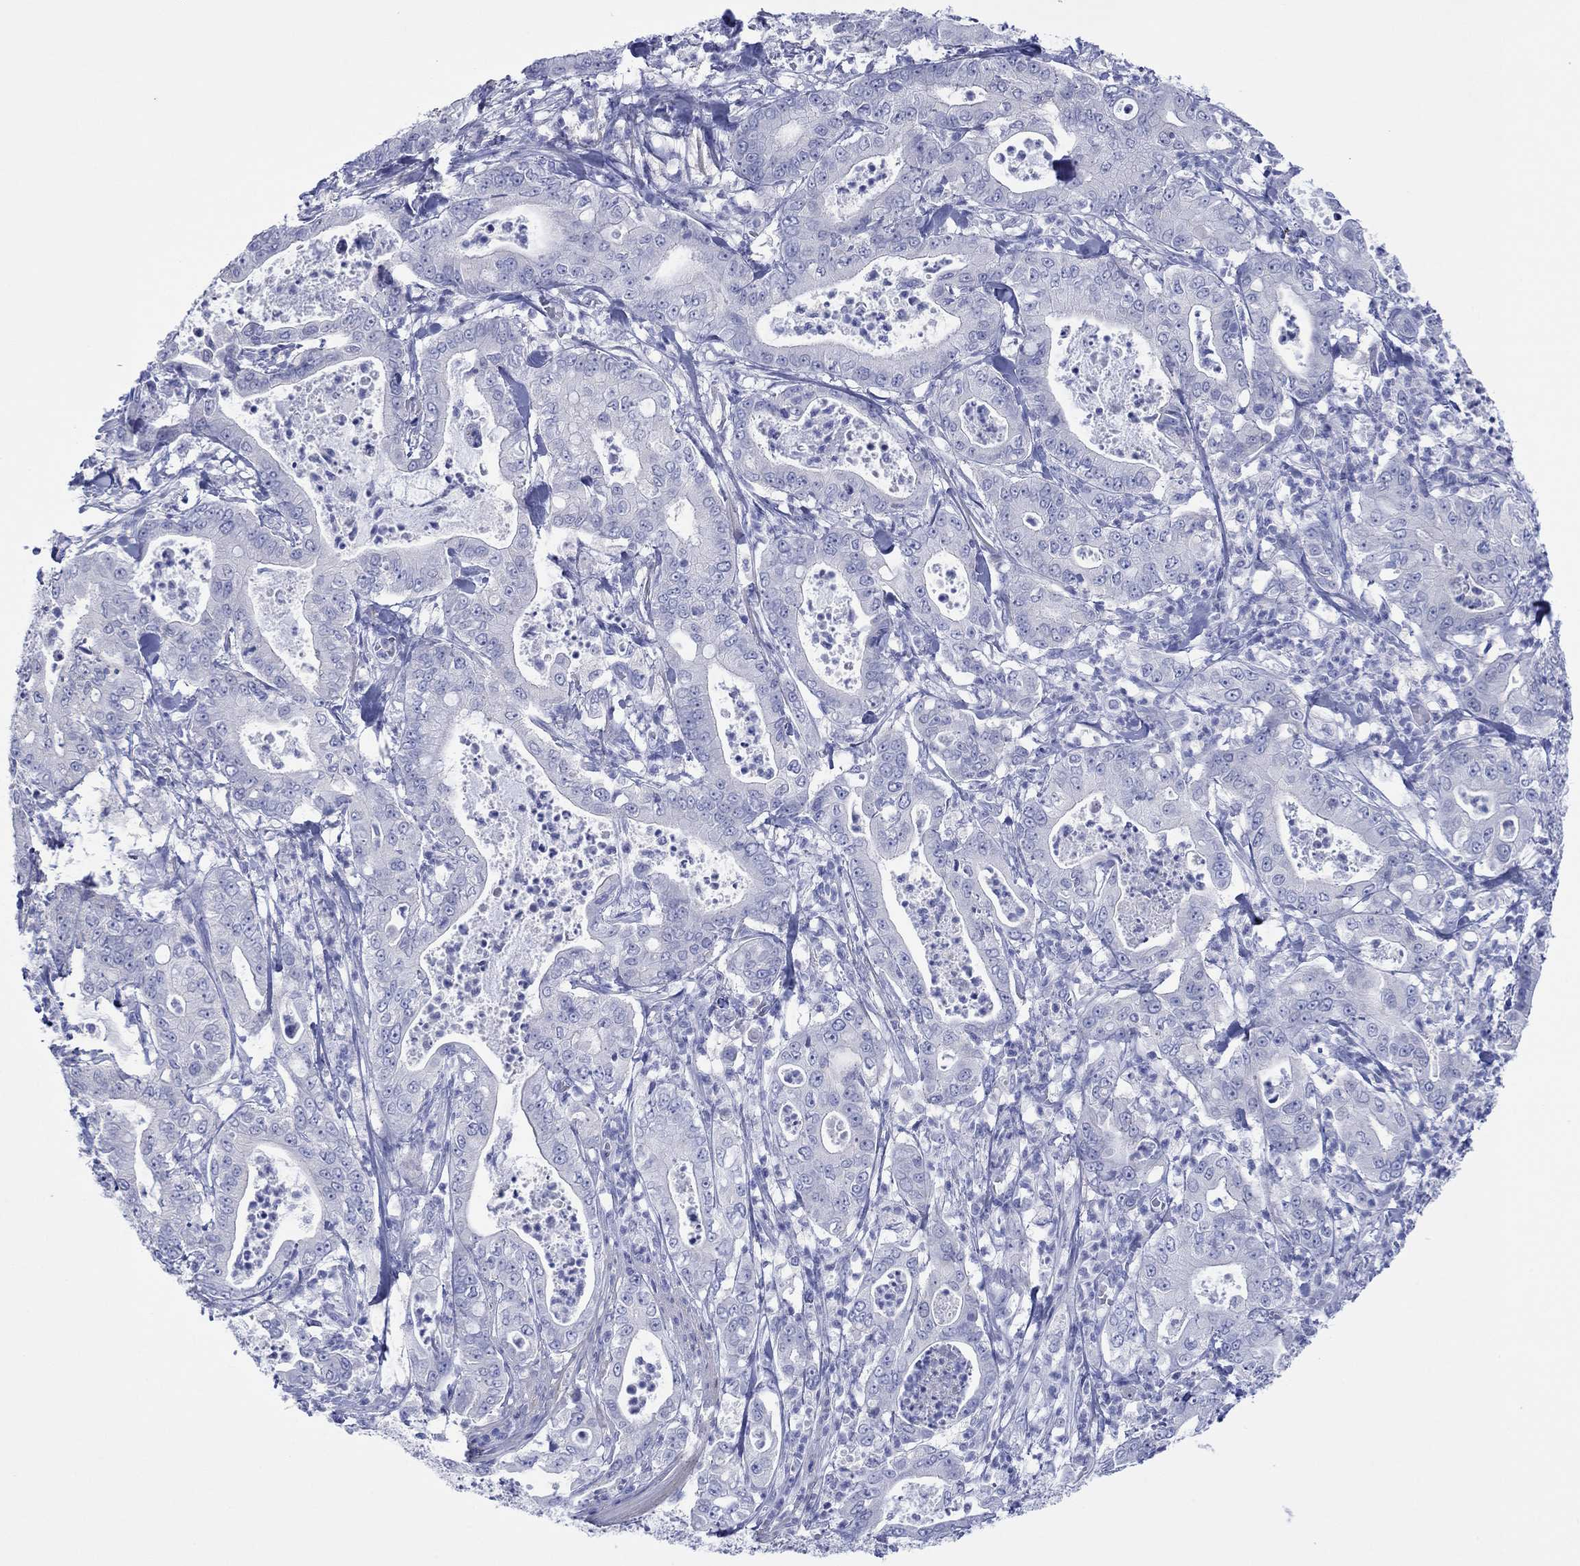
{"staining": {"intensity": "negative", "quantity": "none", "location": "none"}, "tissue": "pancreatic cancer", "cell_type": "Tumor cells", "image_type": "cancer", "snomed": [{"axis": "morphology", "description": "Adenocarcinoma, NOS"}, {"axis": "topography", "description": "Pancreas"}], "caption": "Immunohistochemical staining of pancreatic adenocarcinoma exhibits no significant positivity in tumor cells.", "gene": "MLANA", "patient": {"sex": "male", "age": 71}}